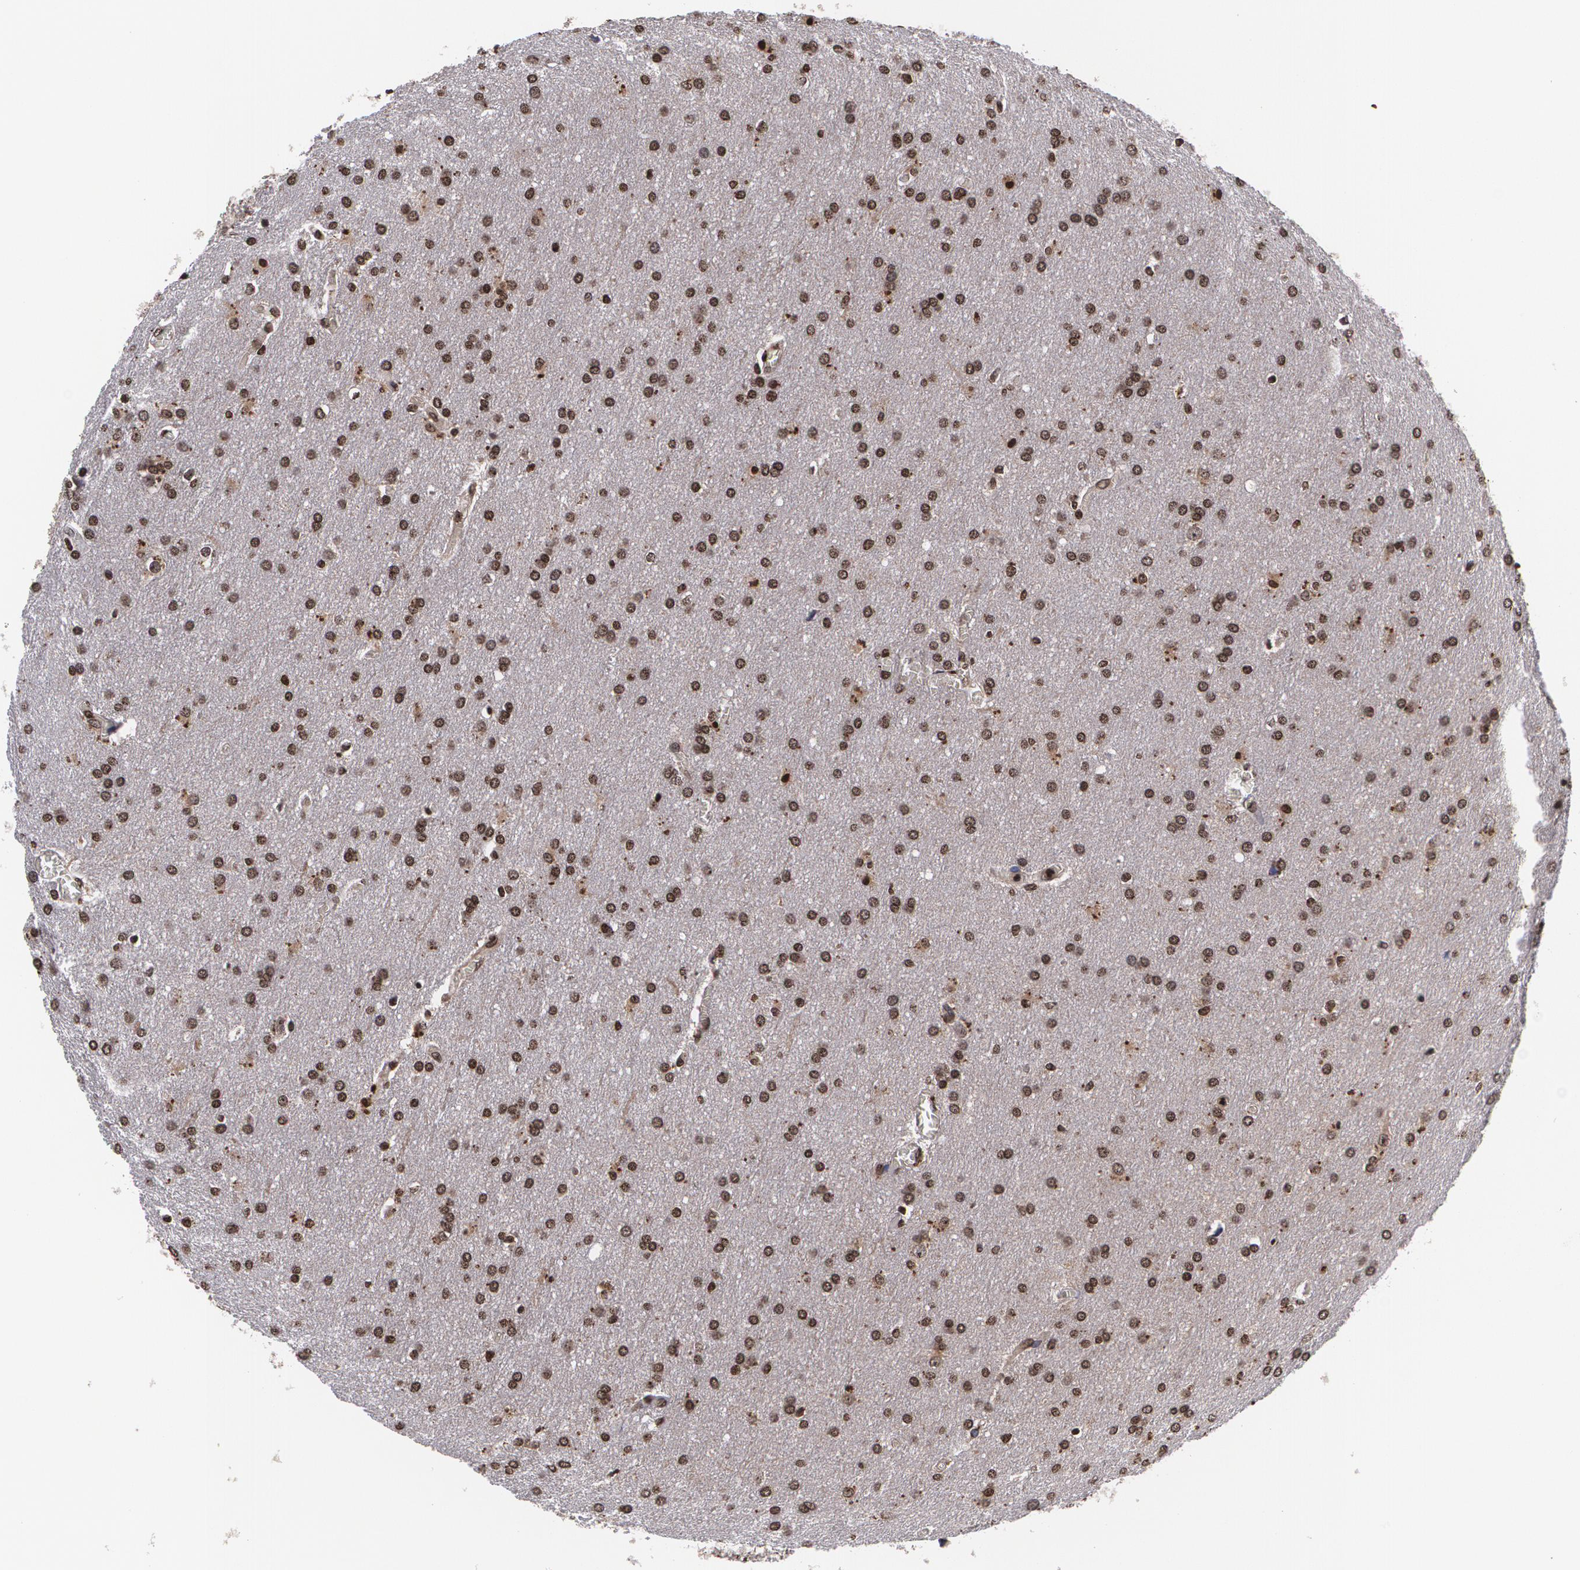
{"staining": {"intensity": "moderate", "quantity": ">75%", "location": "nuclear"}, "tissue": "glioma", "cell_type": "Tumor cells", "image_type": "cancer", "snomed": [{"axis": "morphology", "description": "Glioma, malignant, Low grade"}, {"axis": "topography", "description": "Brain"}], "caption": "This photomicrograph shows malignant low-grade glioma stained with IHC to label a protein in brown. The nuclear of tumor cells show moderate positivity for the protein. Nuclei are counter-stained blue.", "gene": "MVP", "patient": {"sex": "female", "age": 32}}